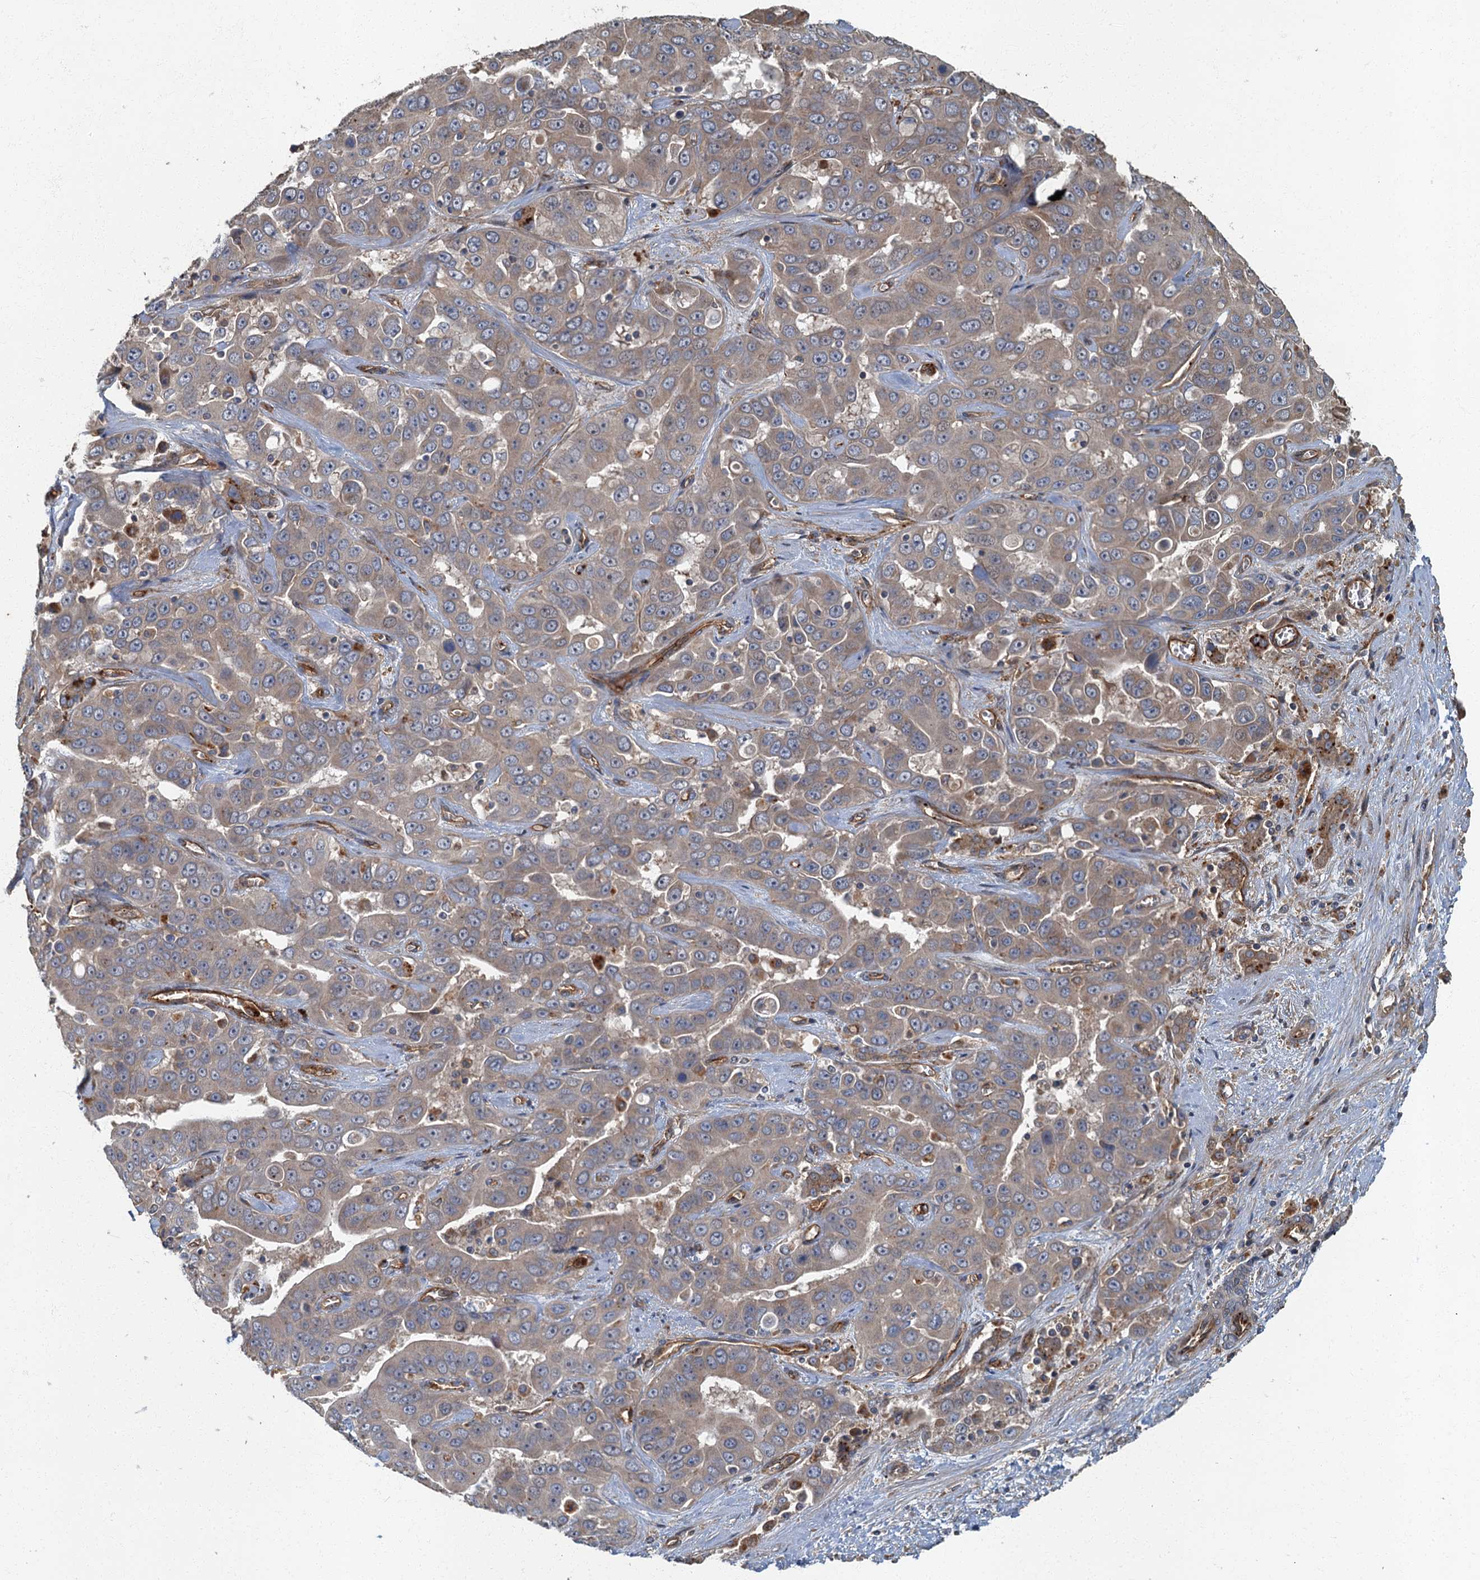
{"staining": {"intensity": "weak", "quantity": ">75%", "location": "cytoplasmic/membranous"}, "tissue": "liver cancer", "cell_type": "Tumor cells", "image_type": "cancer", "snomed": [{"axis": "morphology", "description": "Cholangiocarcinoma"}, {"axis": "topography", "description": "Liver"}], "caption": "Liver cancer stained with IHC exhibits weak cytoplasmic/membranous staining in approximately >75% of tumor cells.", "gene": "ARL11", "patient": {"sex": "female", "age": 52}}